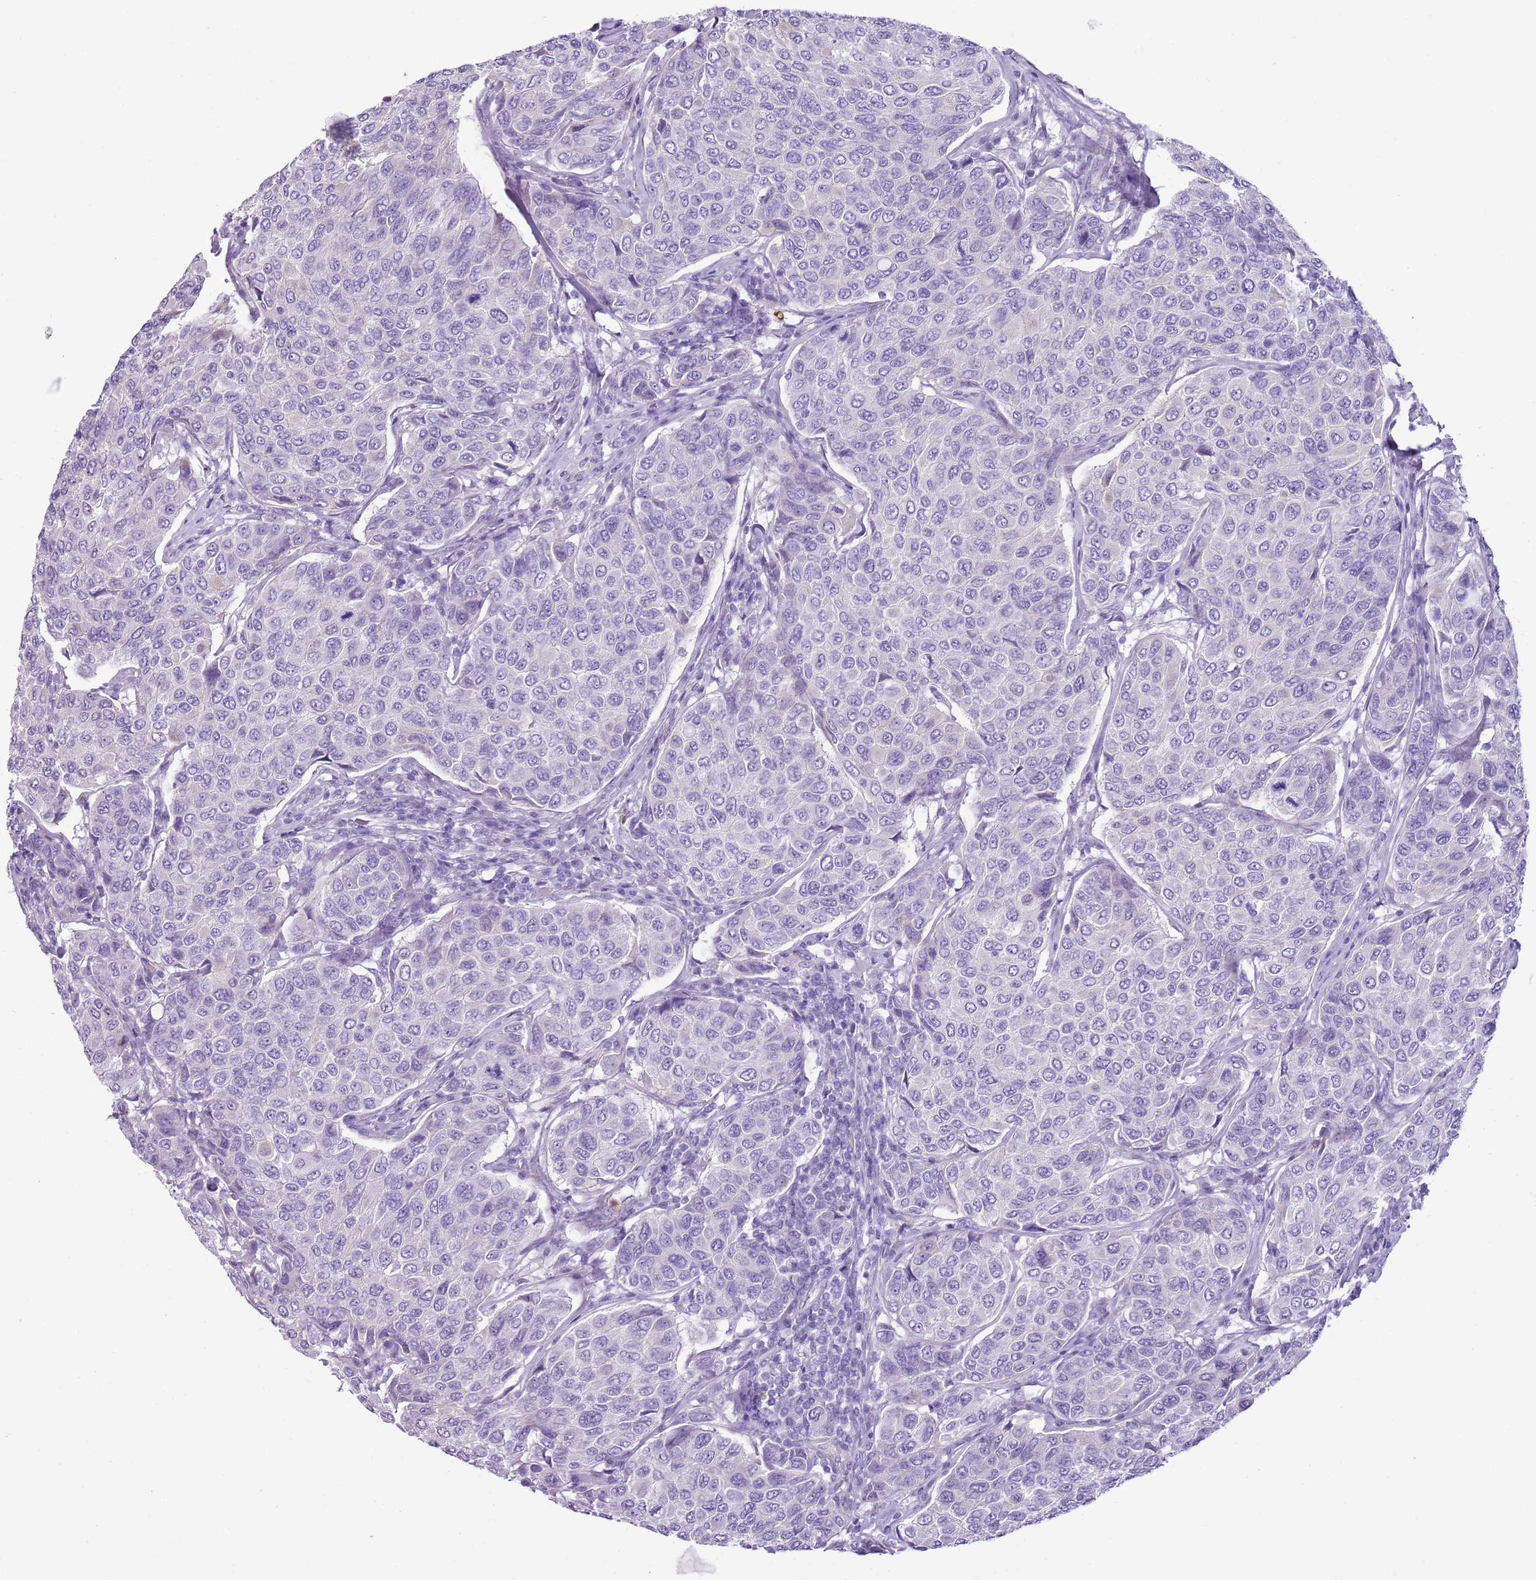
{"staining": {"intensity": "negative", "quantity": "none", "location": "none"}, "tissue": "breast cancer", "cell_type": "Tumor cells", "image_type": "cancer", "snomed": [{"axis": "morphology", "description": "Duct carcinoma"}, {"axis": "topography", "description": "Breast"}], "caption": "Immunohistochemistry (IHC) photomicrograph of neoplastic tissue: human breast cancer stained with DAB (3,3'-diaminobenzidine) shows no significant protein staining in tumor cells.", "gene": "CD177", "patient": {"sex": "female", "age": 55}}